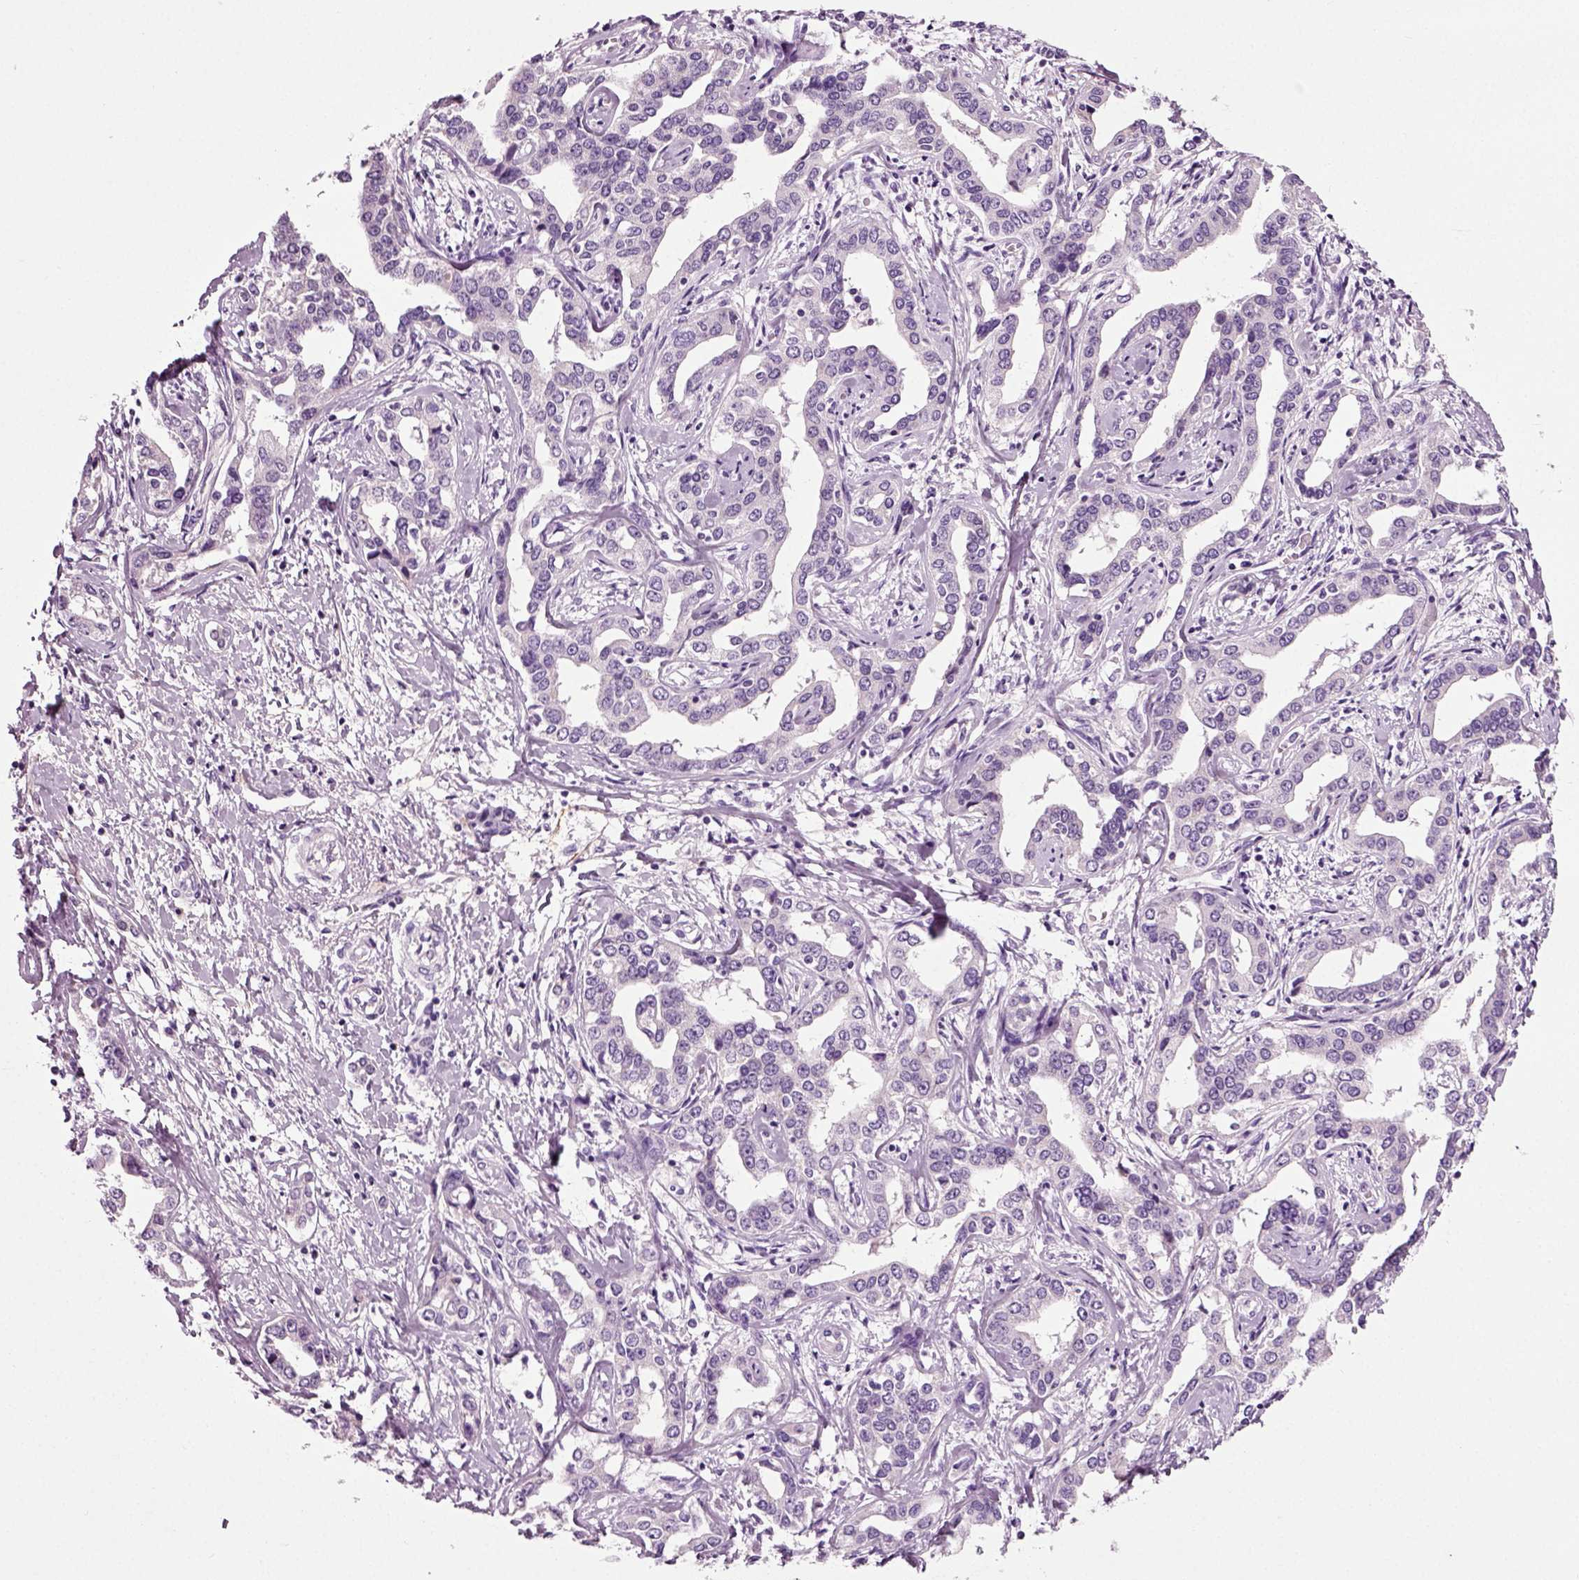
{"staining": {"intensity": "negative", "quantity": "none", "location": "none"}, "tissue": "liver cancer", "cell_type": "Tumor cells", "image_type": "cancer", "snomed": [{"axis": "morphology", "description": "Cholangiocarcinoma"}, {"axis": "topography", "description": "Liver"}], "caption": "Liver cancer (cholangiocarcinoma) stained for a protein using immunohistochemistry exhibits no expression tumor cells.", "gene": "DNAH10", "patient": {"sex": "male", "age": 59}}